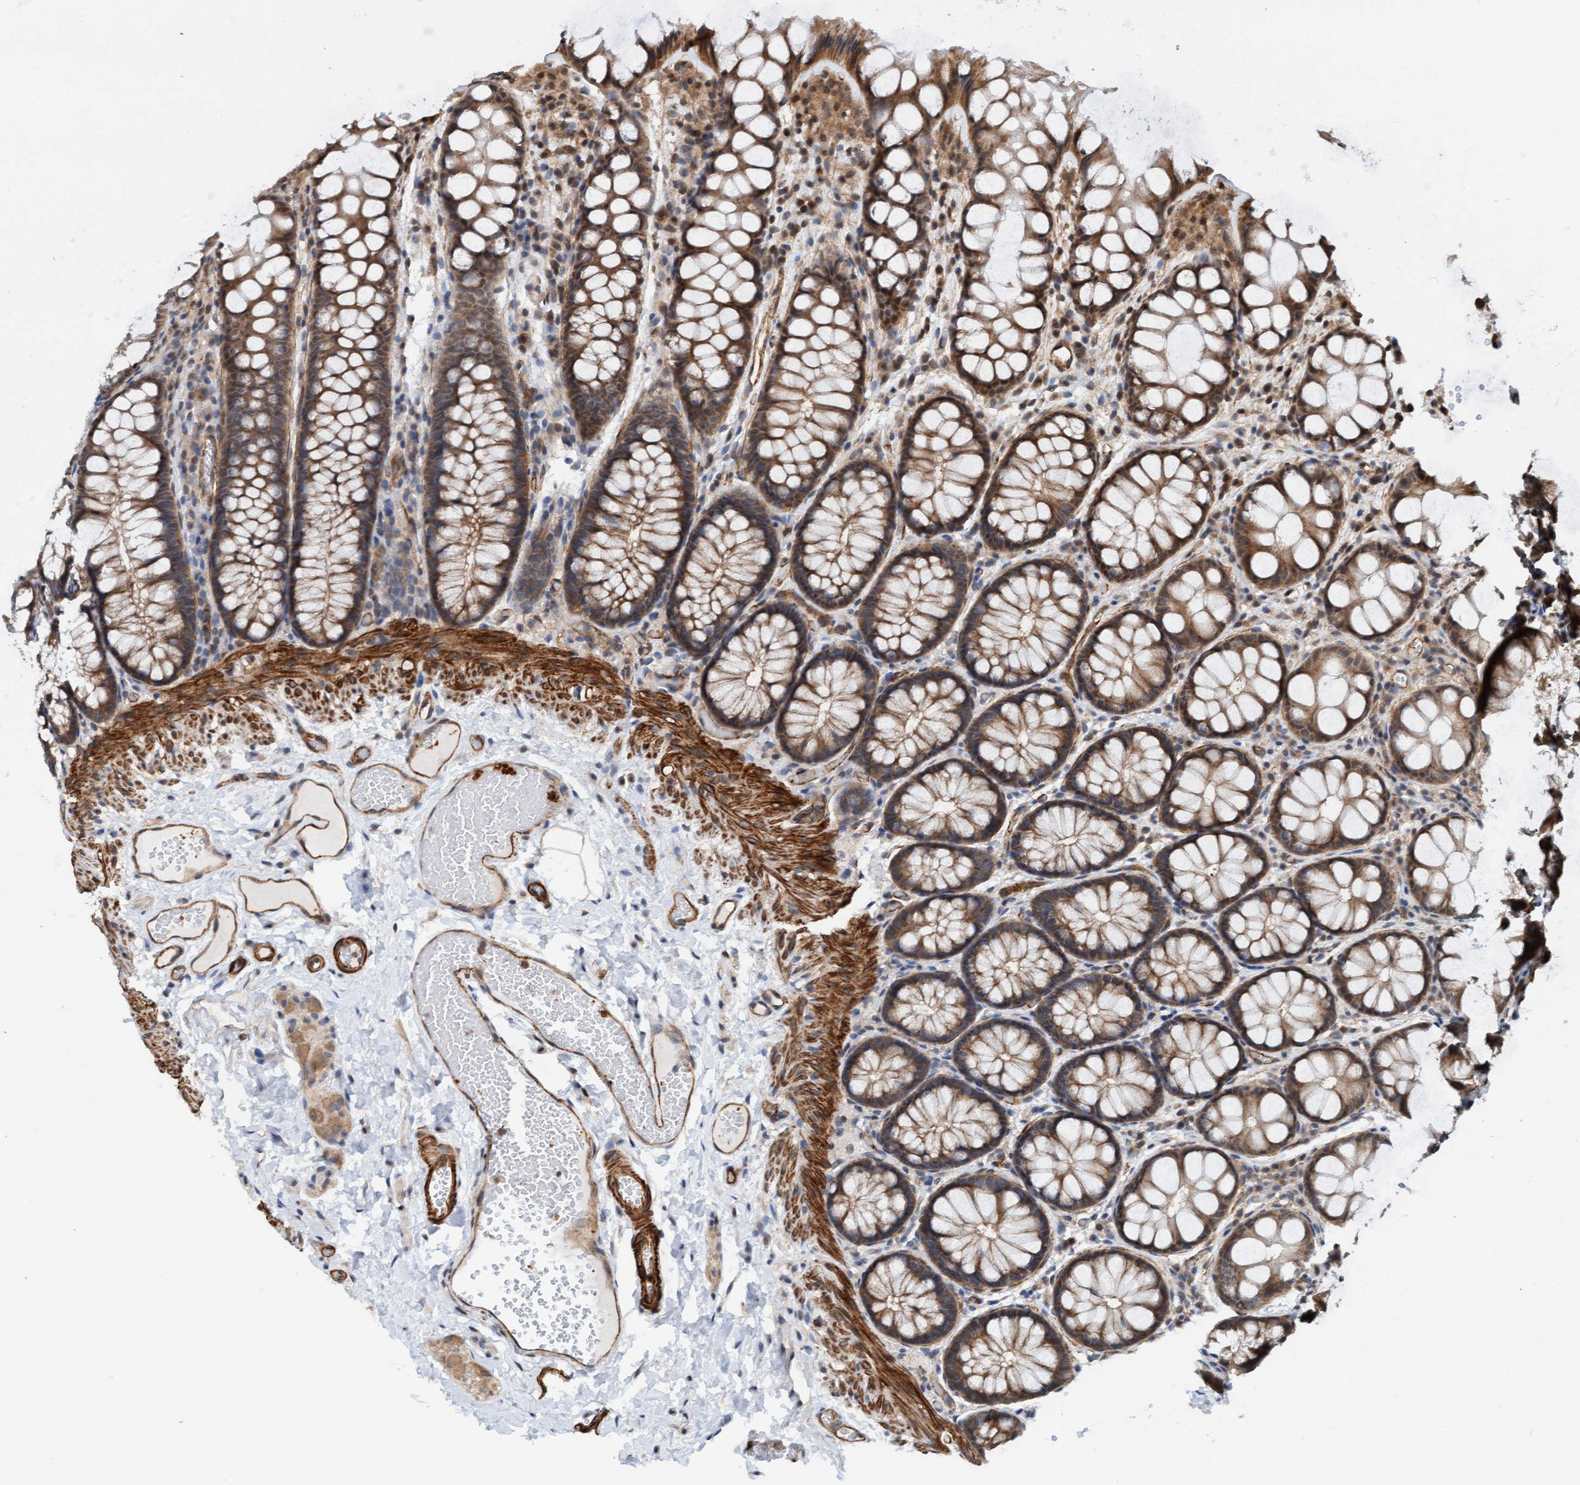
{"staining": {"intensity": "moderate", "quantity": ">75%", "location": "cytoplasmic/membranous"}, "tissue": "colon", "cell_type": "Endothelial cells", "image_type": "normal", "snomed": [{"axis": "morphology", "description": "Normal tissue, NOS"}, {"axis": "topography", "description": "Colon"}], "caption": "Protein expression analysis of benign colon reveals moderate cytoplasmic/membranous staining in about >75% of endothelial cells.", "gene": "STXBP4", "patient": {"sex": "male", "age": 47}}